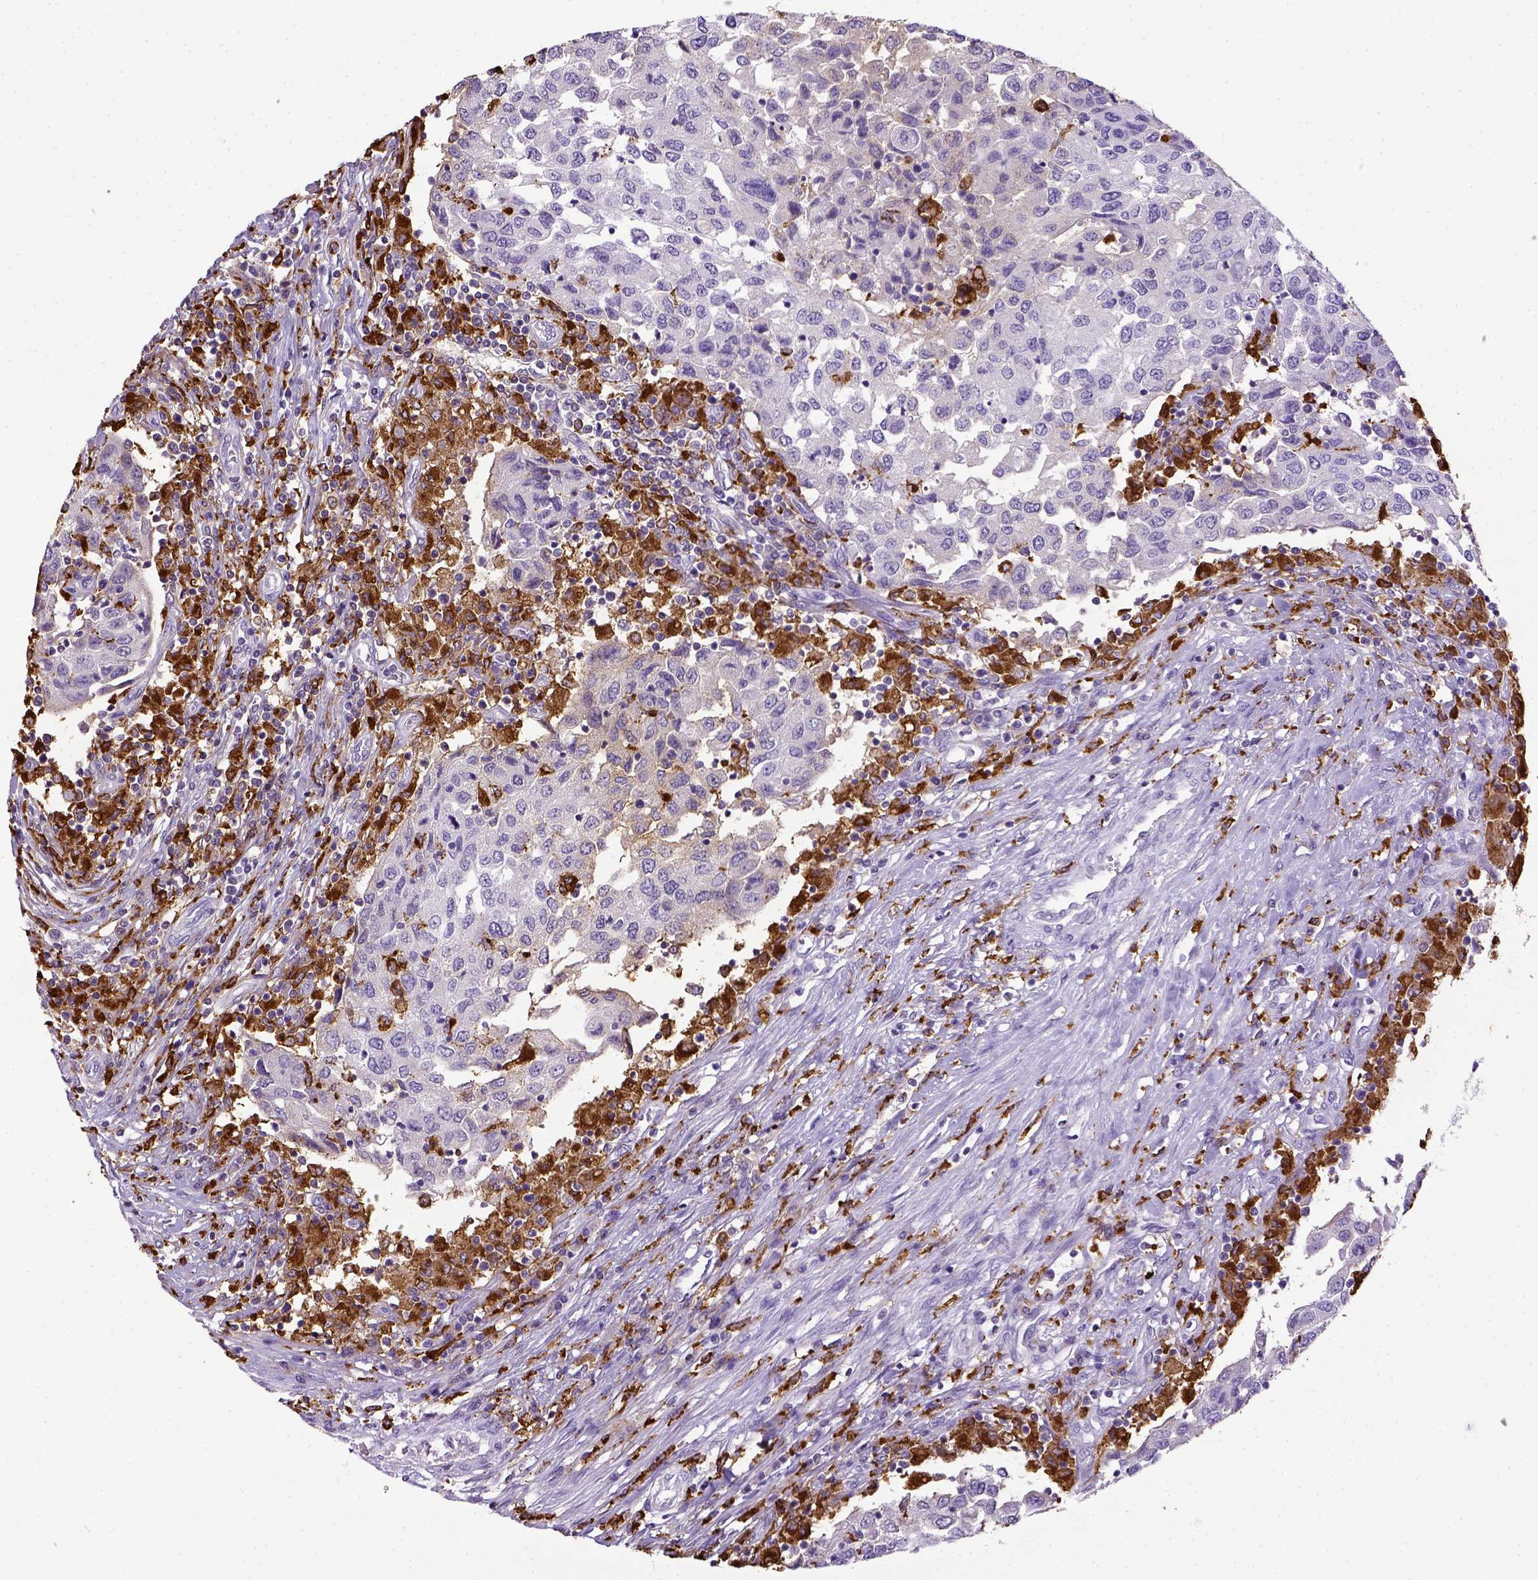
{"staining": {"intensity": "negative", "quantity": "none", "location": "none"}, "tissue": "urothelial cancer", "cell_type": "Tumor cells", "image_type": "cancer", "snomed": [{"axis": "morphology", "description": "Urothelial carcinoma, High grade"}, {"axis": "topography", "description": "Urinary bladder"}], "caption": "This histopathology image is of high-grade urothelial carcinoma stained with immunohistochemistry (IHC) to label a protein in brown with the nuclei are counter-stained blue. There is no expression in tumor cells. The staining is performed using DAB (3,3'-diaminobenzidine) brown chromogen with nuclei counter-stained in using hematoxylin.", "gene": "CD68", "patient": {"sex": "female", "age": 78}}